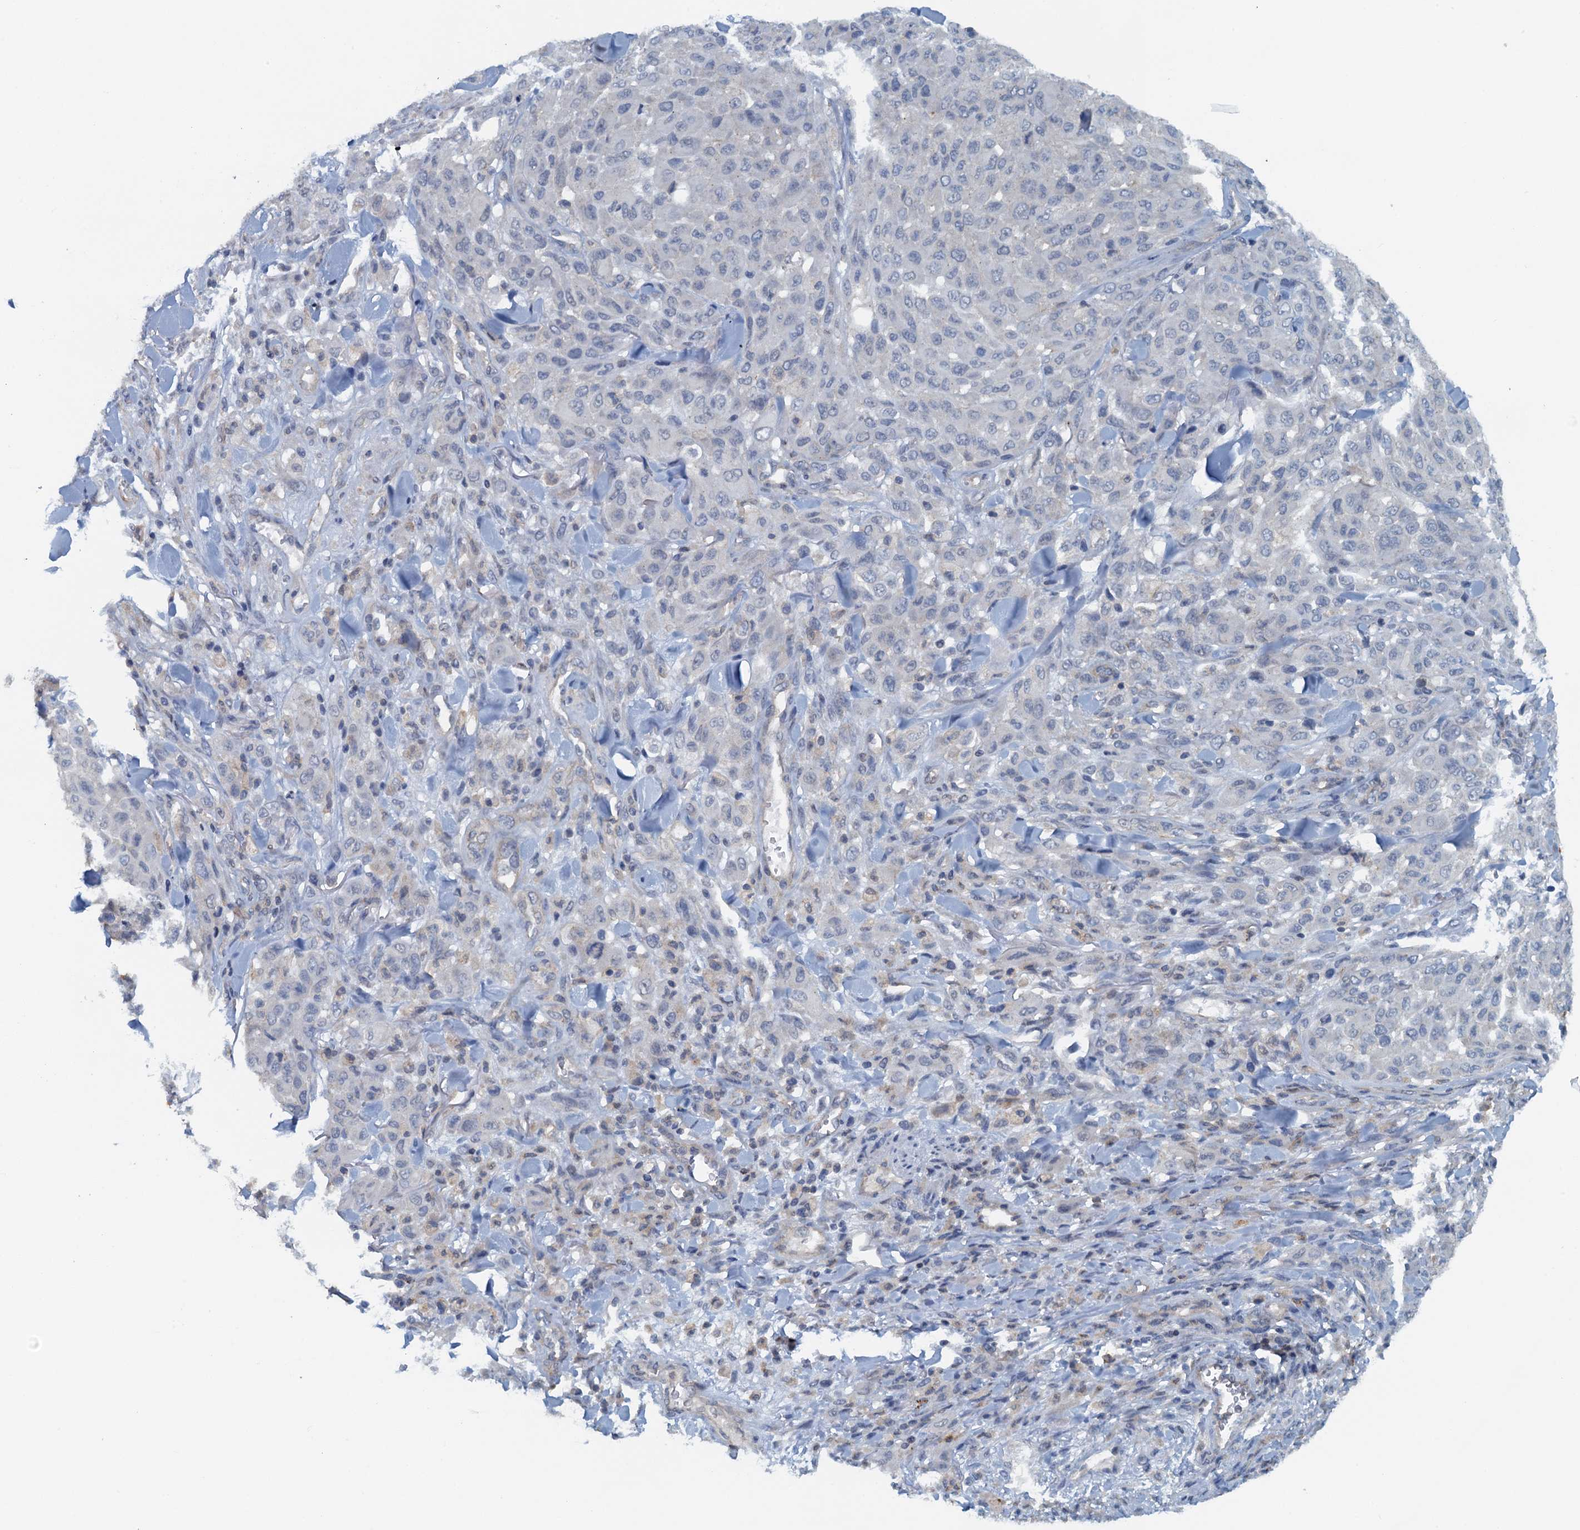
{"staining": {"intensity": "negative", "quantity": "none", "location": "none"}, "tissue": "melanoma", "cell_type": "Tumor cells", "image_type": "cancer", "snomed": [{"axis": "morphology", "description": "Malignant melanoma, Metastatic site"}, {"axis": "topography", "description": "Skin"}], "caption": "Immunohistochemical staining of melanoma shows no significant expression in tumor cells.", "gene": "THAP10", "patient": {"sex": "female", "age": 81}}